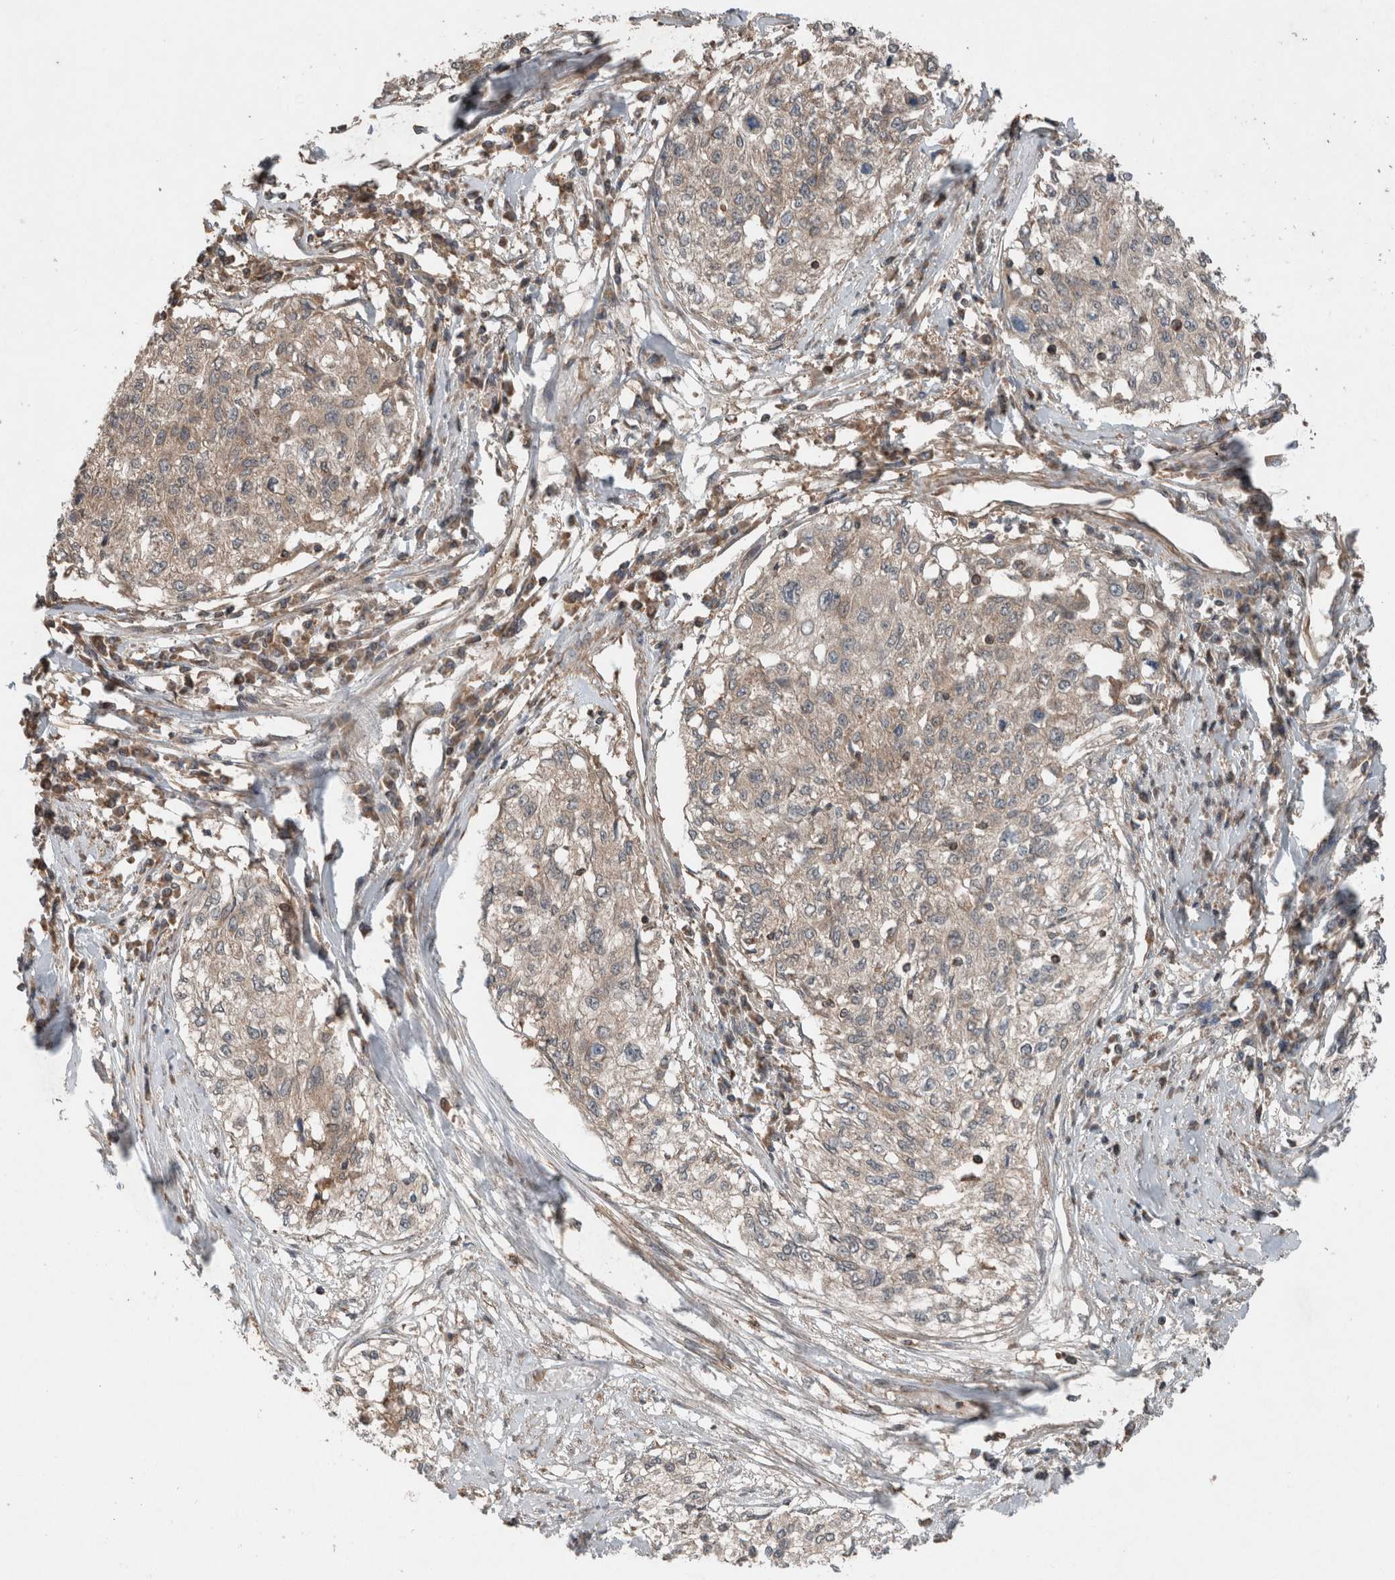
{"staining": {"intensity": "weak", "quantity": "25%-75%", "location": "cytoplasmic/membranous"}, "tissue": "cervical cancer", "cell_type": "Tumor cells", "image_type": "cancer", "snomed": [{"axis": "morphology", "description": "Squamous cell carcinoma, NOS"}, {"axis": "topography", "description": "Cervix"}], "caption": "IHC (DAB (3,3'-diaminobenzidine)) staining of squamous cell carcinoma (cervical) exhibits weak cytoplasmic/membranous protein expression in about 25%-75% of tumor cells. The staining was performed using DAB to visualize the protein expression in brown, while the nuclei were stained in blue with hematoxylin (Magnification: 20x).", "gene": "KLK14", "patient": {"sex": "female", "age": 57}}